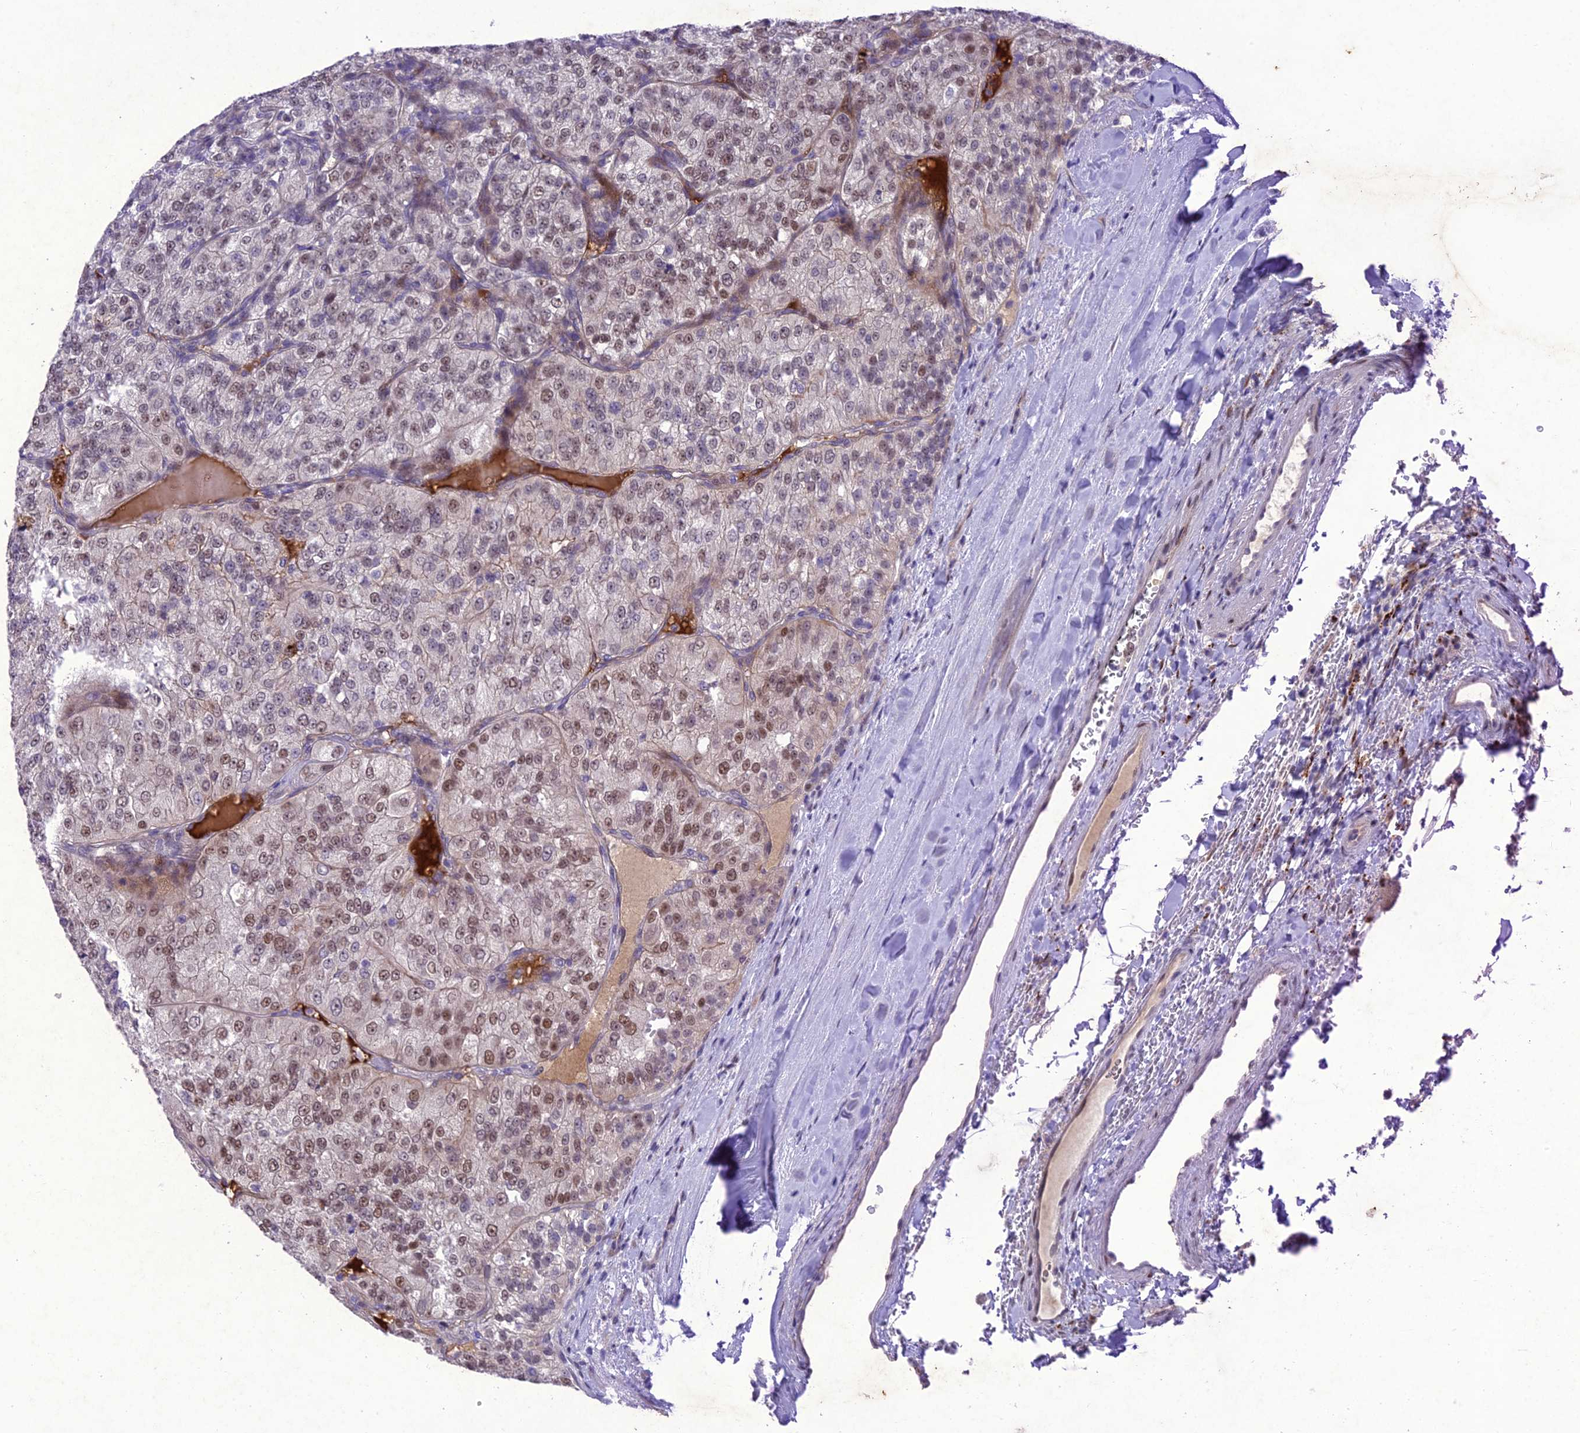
{"staining": {"intensity": "moderate", "quantity": "<25%", "location": "nuclear"}, "tissue": "renal cancer", "cell_type": "Tumor cells", "image_type": "cancer", "snomed": [{"axis": "morphology", "description": "Adenocarcinoma, NOS"}, {"axis": "topography", "description": "Kidney"}], "caption": "Protein expression analysis of renal cancer demonstrates moderate nuclear positivity in approximately <25% of tumor cells. (Stains: DAB in brown, nuclei in blue, Microscopy: brightfield microscopy at high magnification).", "gene": "ANKRD52", "patient": {"sex": "female", "age": 63}}